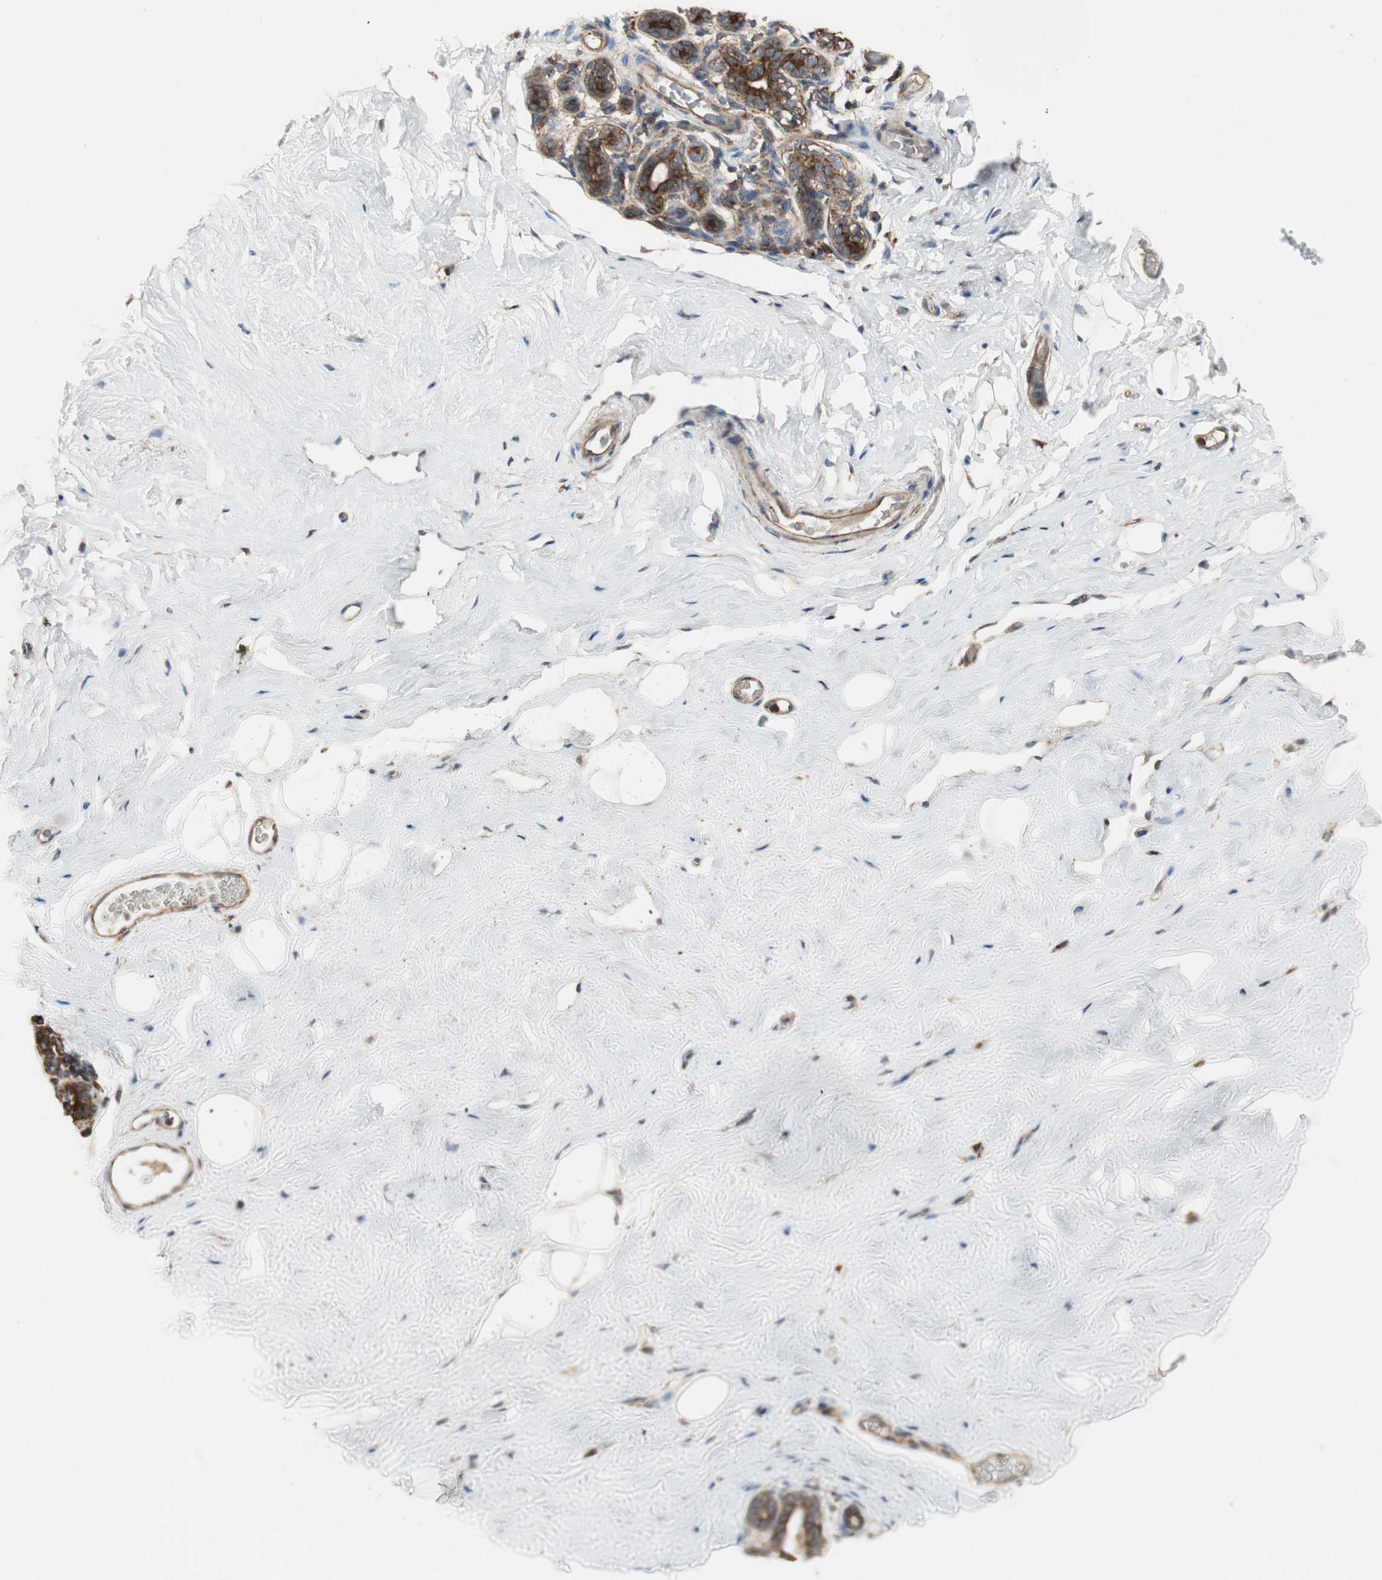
{"staining": {"intensity": "moderate", "quantity": ">75%", "location": "cytoplasmic/membranous"}, "tissue": "breast", "cell_type": "Adipocytes", "image_type": "normal", "snomed": [{"axis": "morphology", "description": "Normal tissue, NOS"}, {"axis": "topography", "description": "Breast"}], "caption": "Approximately >75% of adipocytes in unremarkable breast reveal moderate cytoplasmic/membranous protein staining as visualized by brown immunohistochemical staining.", "gene": "H6PD", "patient": {"sex": "female", "age": 75}}